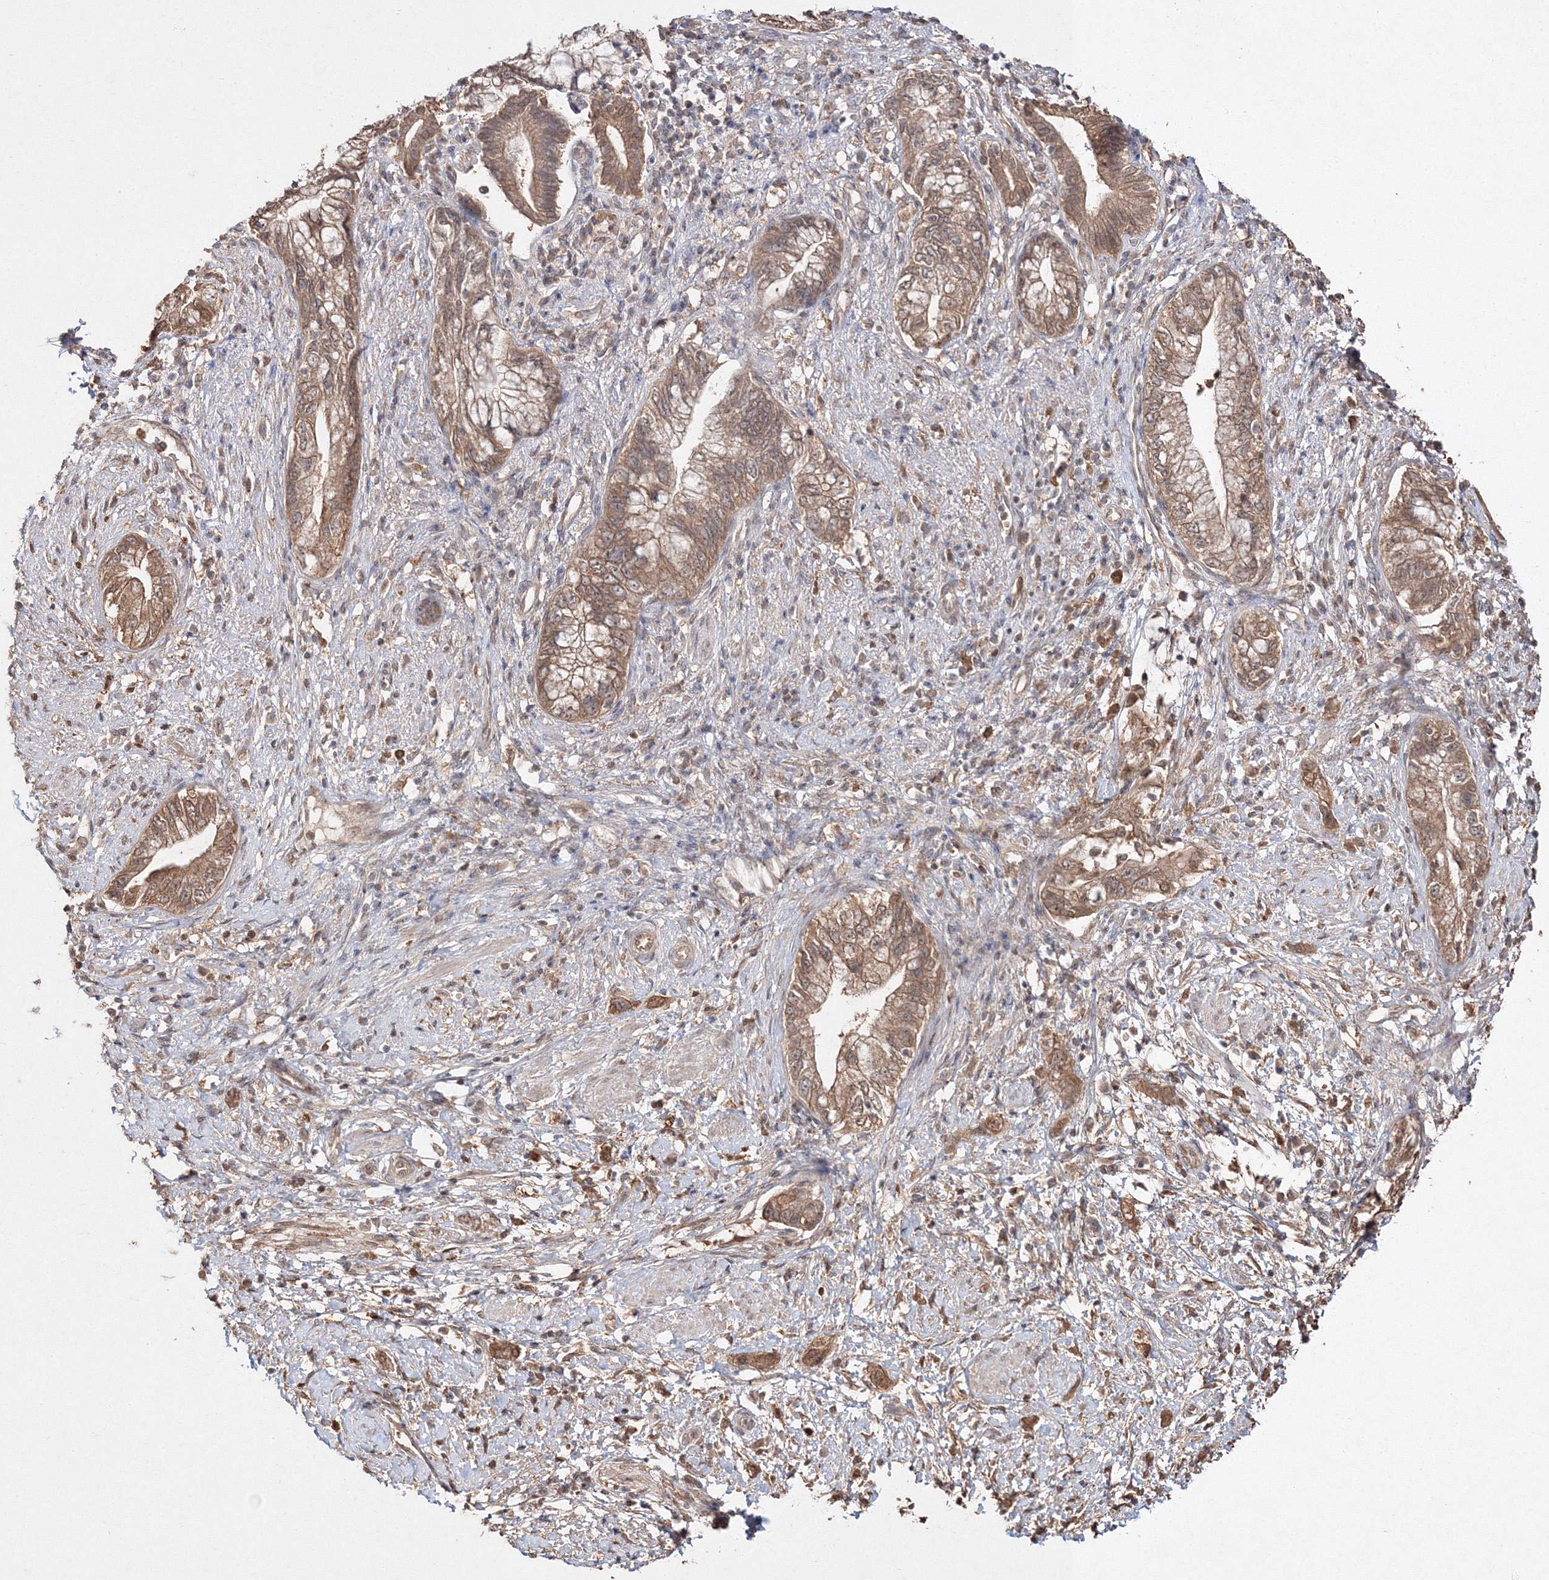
{"staining": {"intensity": "moderate", "quantity": ">75%", "location": "cytoplasmic/membranous,nuclear"}, "tissue": "pancreatic cancer", "cell_type": "Tumor cells", "image_type": "cancer", "snomed": [{"axis": "morphology", "description": "Adenocarcinoma, NOS"}, {"axis": "topography", "description": "Pancreas"}], "caption": "Adenocarcinoma (pancreatic) stained with DAB IHC reveals medium levels of moderate cytoplasmic/membranous and nuclear staining in about >75% of tumor cells.", "gene": "S100A11", "patient": {"sex": "female", "age": 73}}